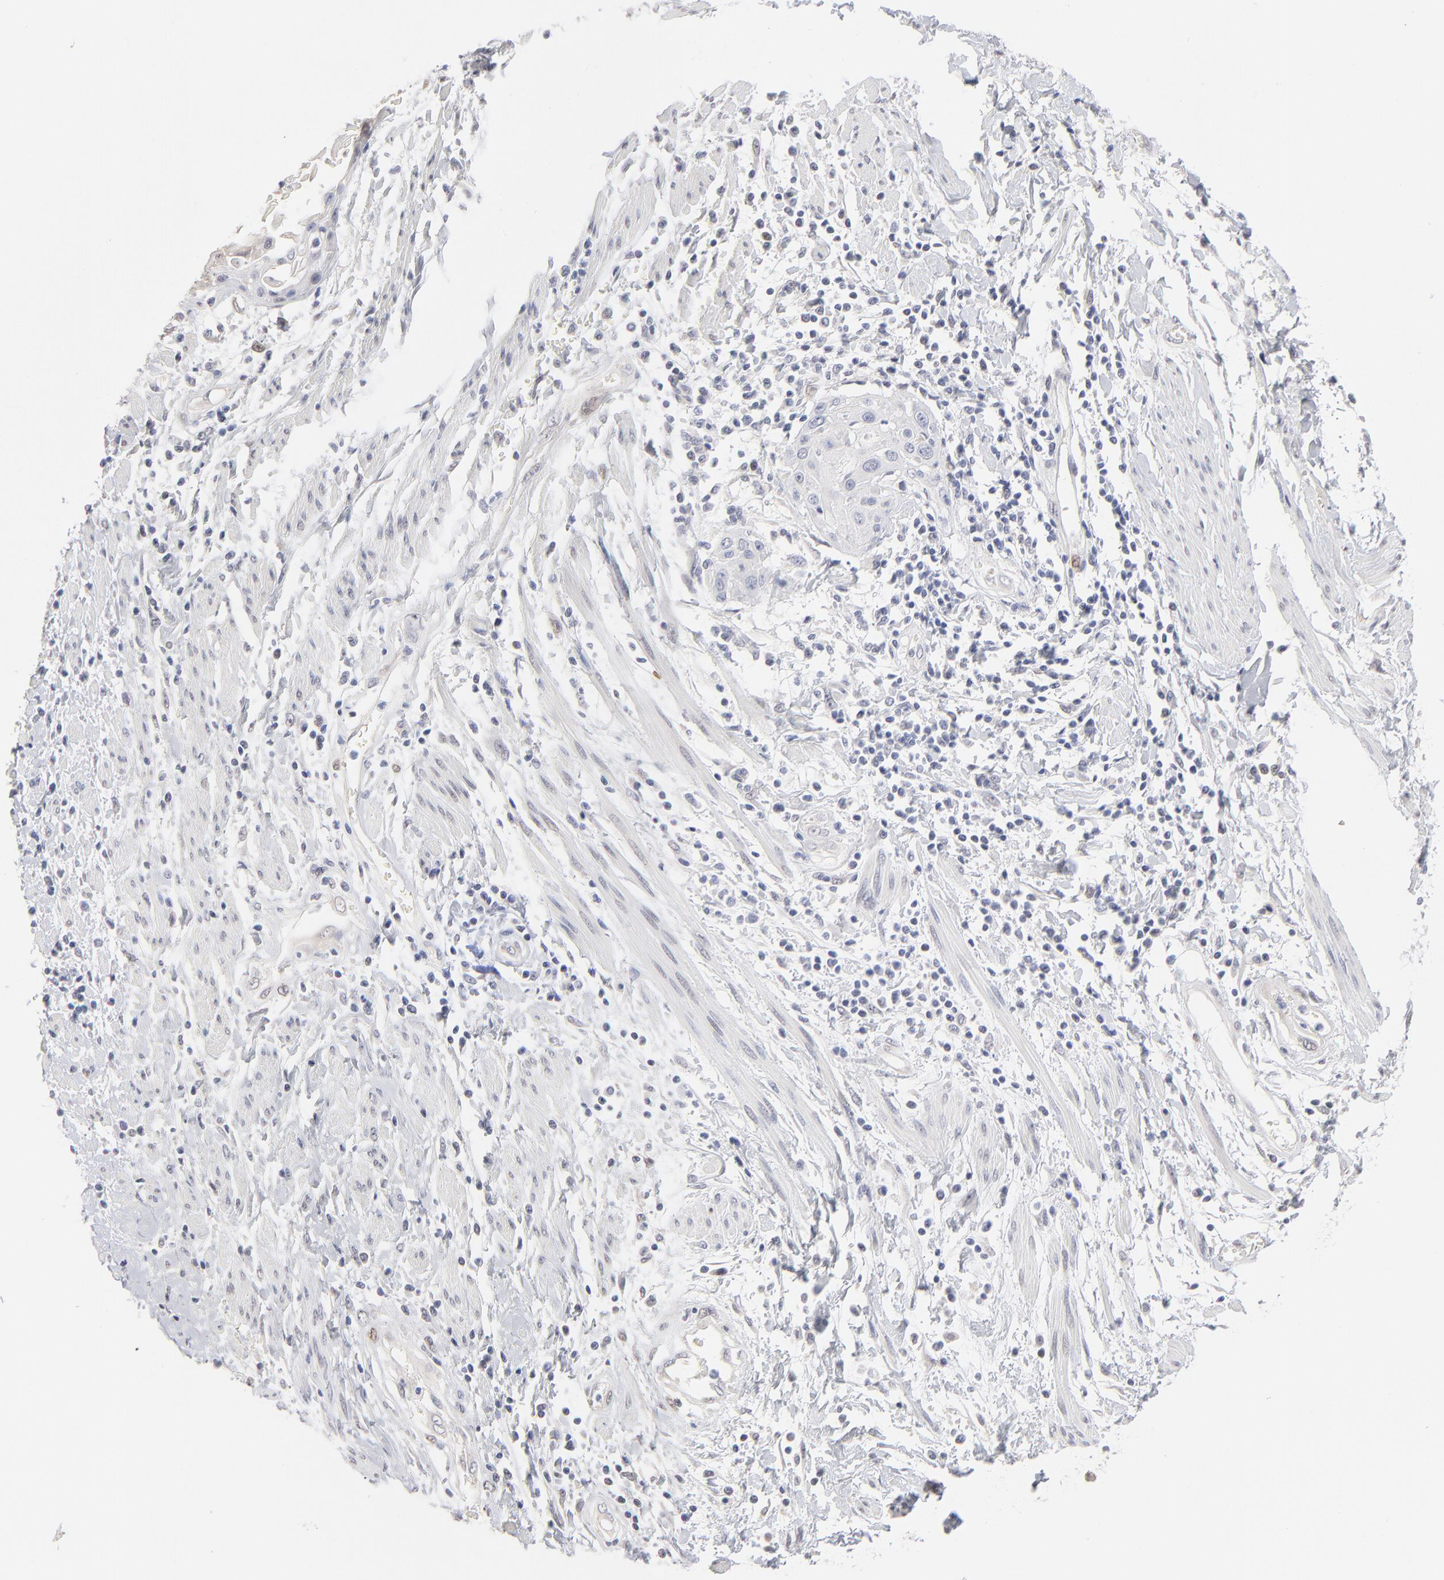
{"staining": {"intensity": "negative", "quantity": "none", "location": "none"}, "tissue": "cervical cancer", "cell_type": "Tumor cells", "image_type": "cancer", "snomed": [{"axis": "morphology", "description": "Squamous cell carcinoma, NOS"}, {"axis": "topography", "description": "Cervix"}], "caption": "DAB (3,3'-diaminobenzidine) immunohistochemical staining of squamous cell carcinoma (cervical) reveals no significant positivity in tumor cells.", "gene": "RBM3", "patient": {"sex": "female", "age": 57}}